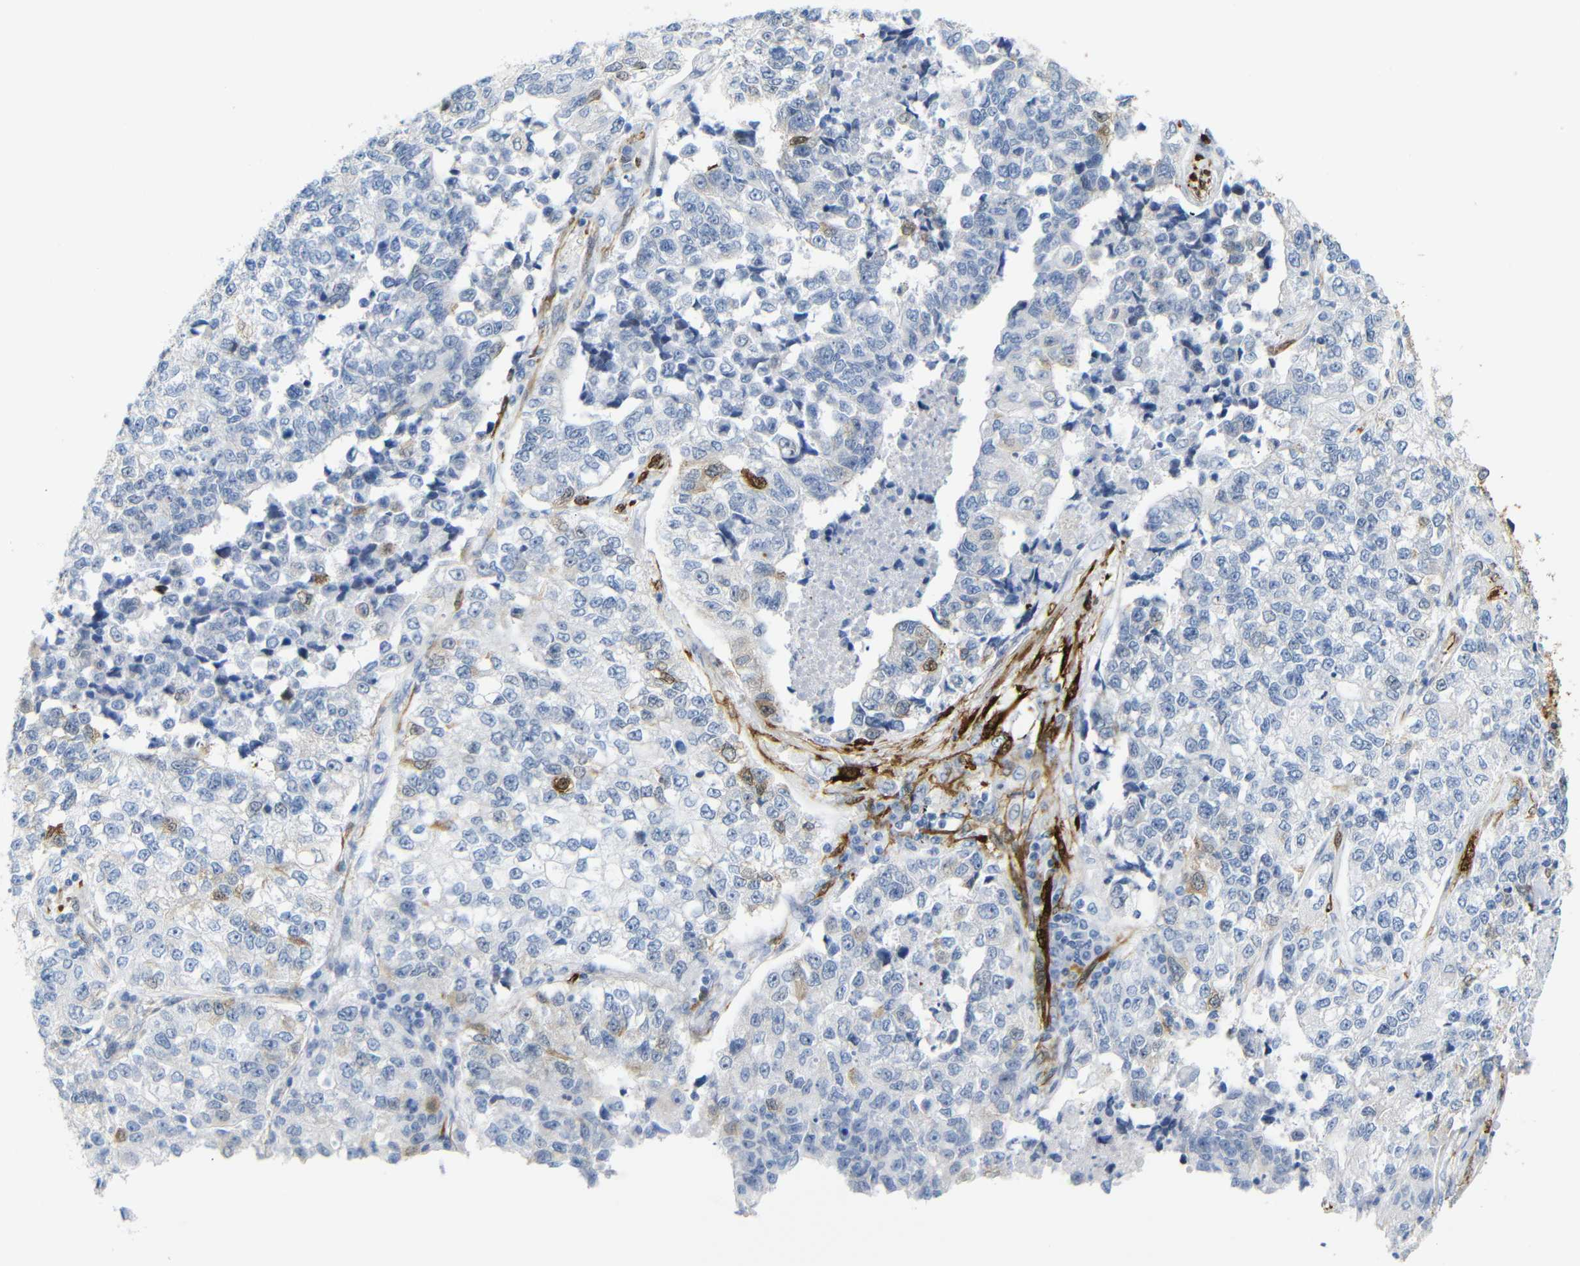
{"staining": {"intensity": "moderate", "quantity": "<25%", "location": "cytoplasmic/membranous,nuclear"}, "tissue": "lung cancer", "cell_type": "Tumor cells", "image_type": "cancer", "snomed": [{"axis": "morphology", "description": "Adenocarcinoma, NOS"}, {"axis": "topography", "description": "Lung"}], "caption": "Lung cancer (adenocarcinoma) stained with a protein marker shows moderate staining in tumor cells.", "gene": "MT1A", "patient": {"sex": "male", "age": 49}}